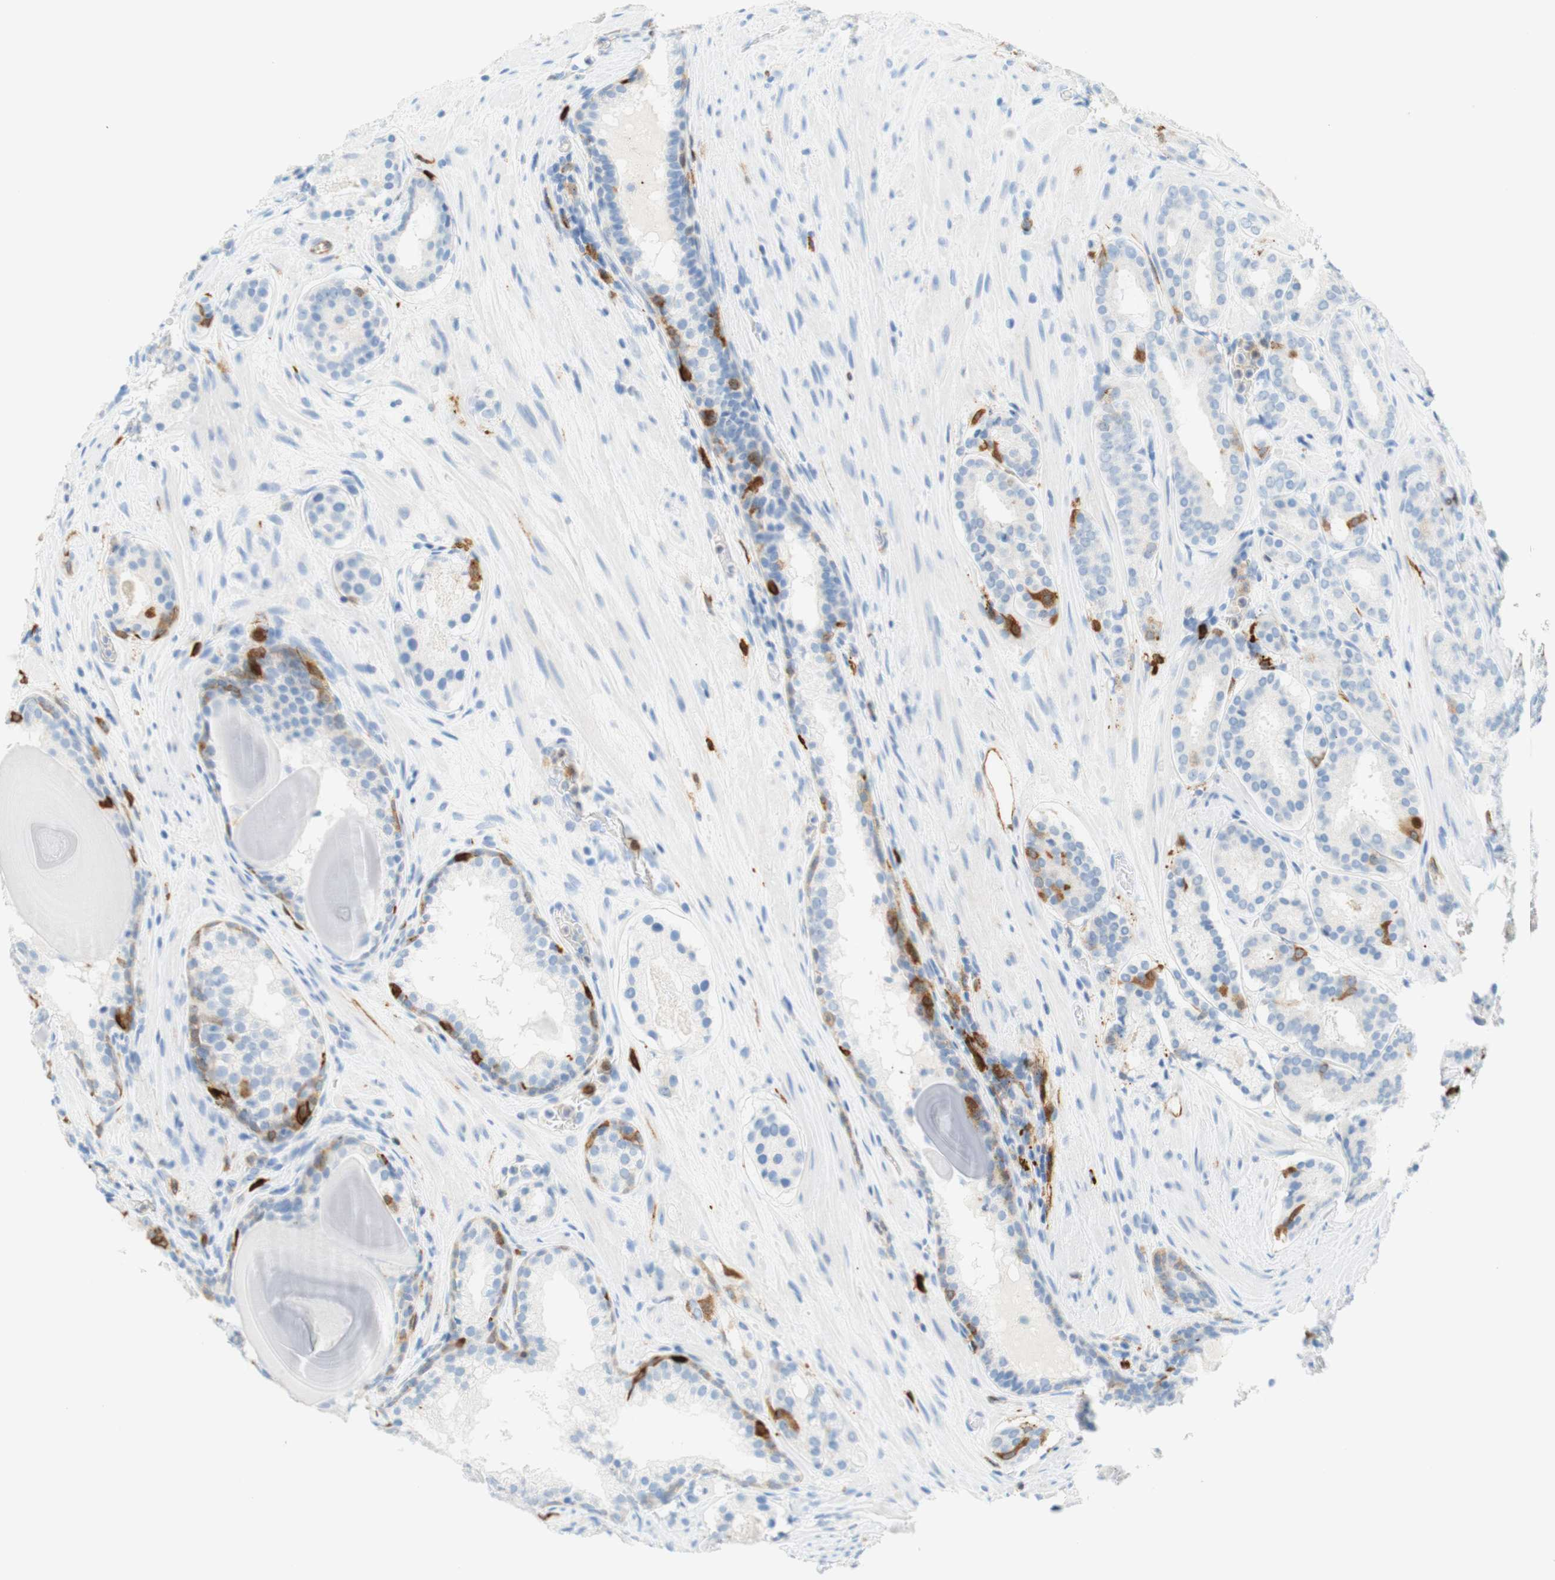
{"staining": {"intensity": "moderate", "quantity": "<25%", "location": "cytoplasmic/membranous,nuclear"}, "tissue": "prostate cancer", "cell_type": "Tumor cells", "image_type": "cancer", "snomed": [{"axis": "morphology", "description": "Adenocarcinoma, Low grade"}, {"axis": "topography", "description": "Prostate"}], "caption": "There is low levels of moderate cytoplasmic/membranous and nuclear staining in tumor cells of adenocarcinoma (low-grade) (prostate), as demonstrated by immunohistochemical staining (brown color).", "gene": "STMN1", "patient": {"sex": "male", "age": 69}}